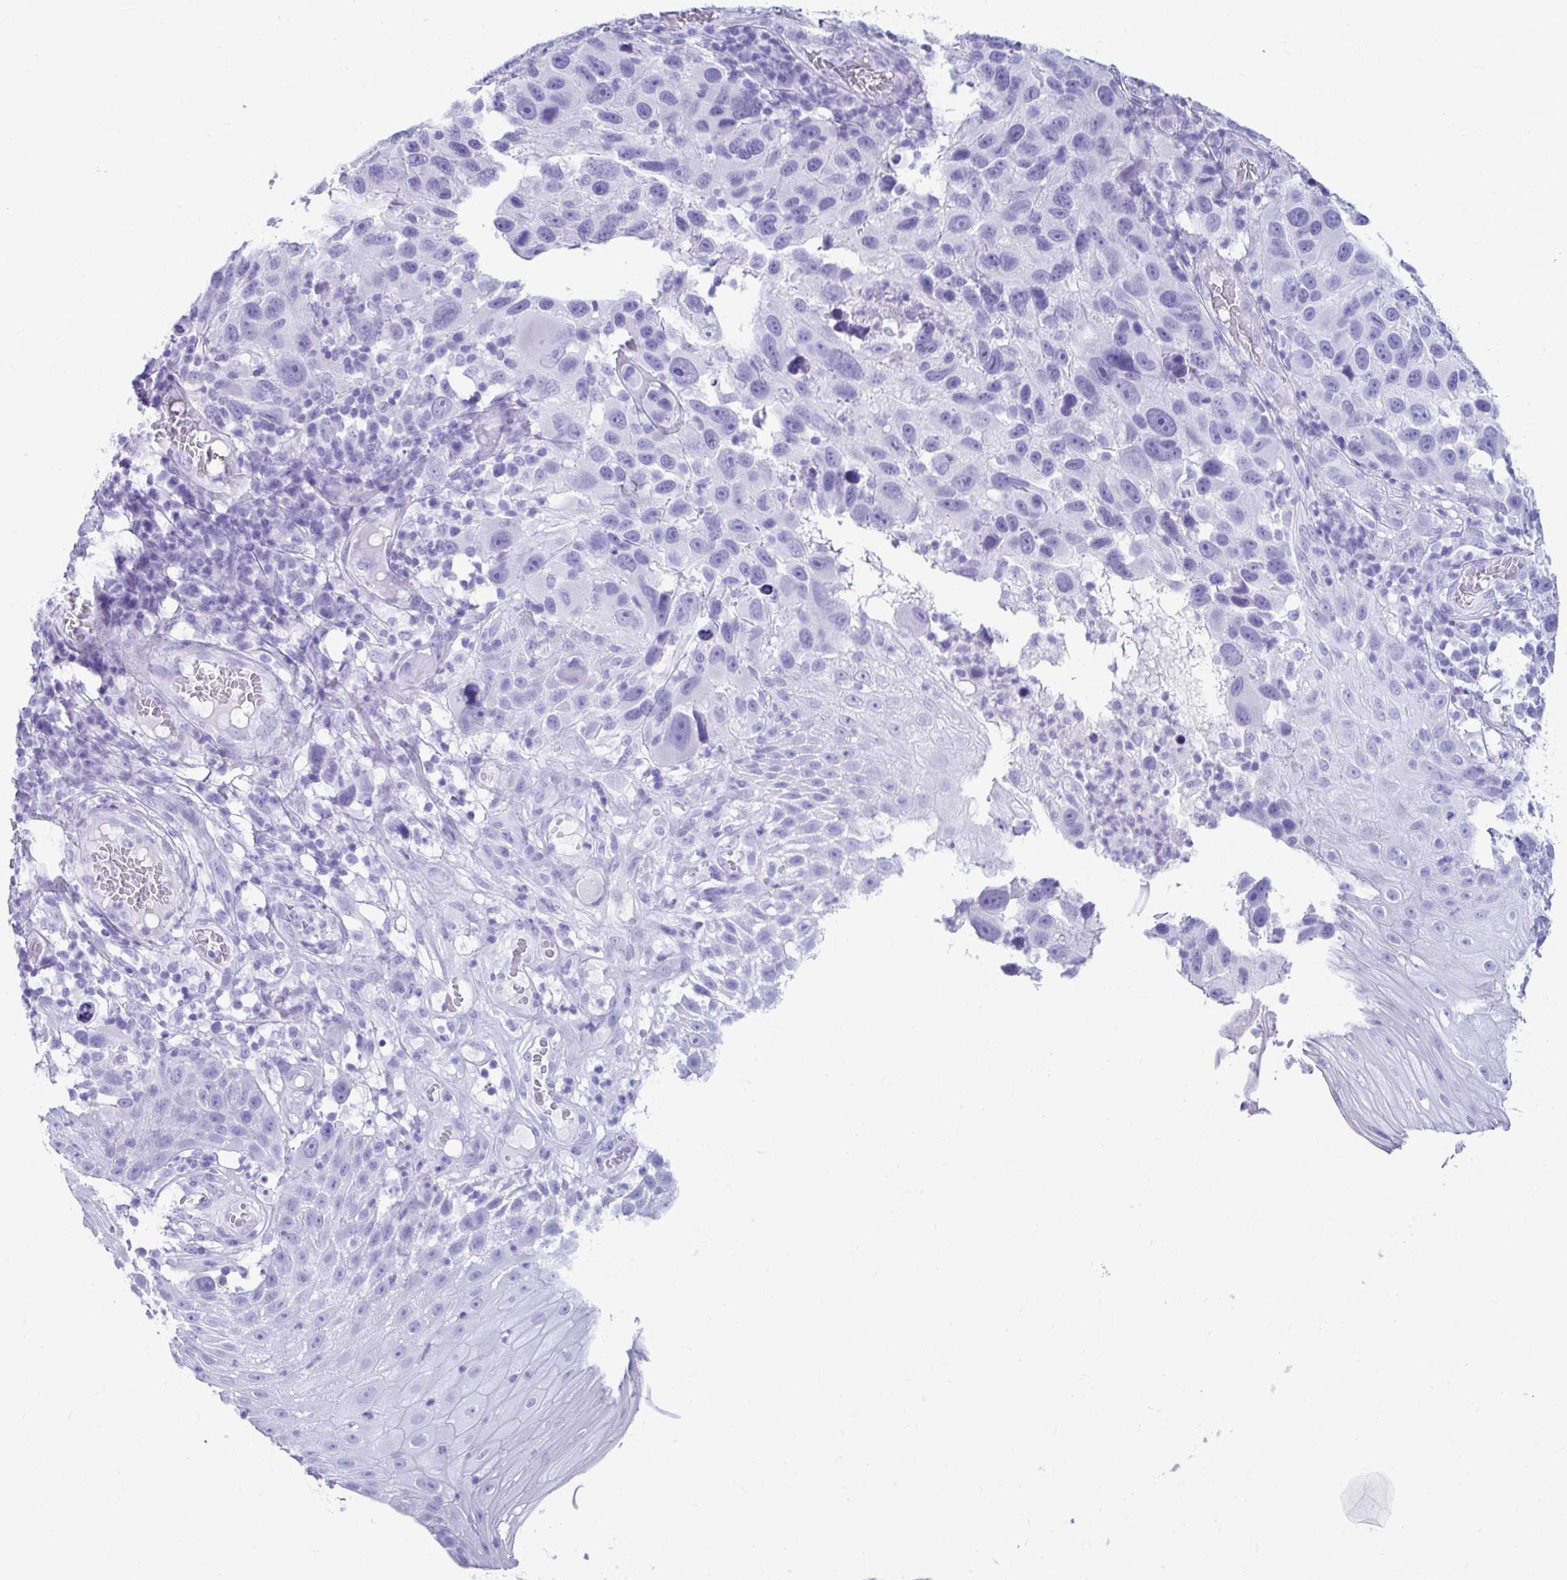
{"staining": {"intensity": "negative", "quantity": "none", "location": "none"}, "tissue": "melanoma", "cell_type": "Tumor cells", "image_type": "cancer", "snomed": [{"axis": "morphology", "description": "Malignant melanoma, NOS"}, {"axis": "topography", "description": "Skin"}], "caption": "An image of human melanoma is negative for staining in tumor cells.", "gene": "ATP4B", "patient": {"sex": "male", "age": 53}}